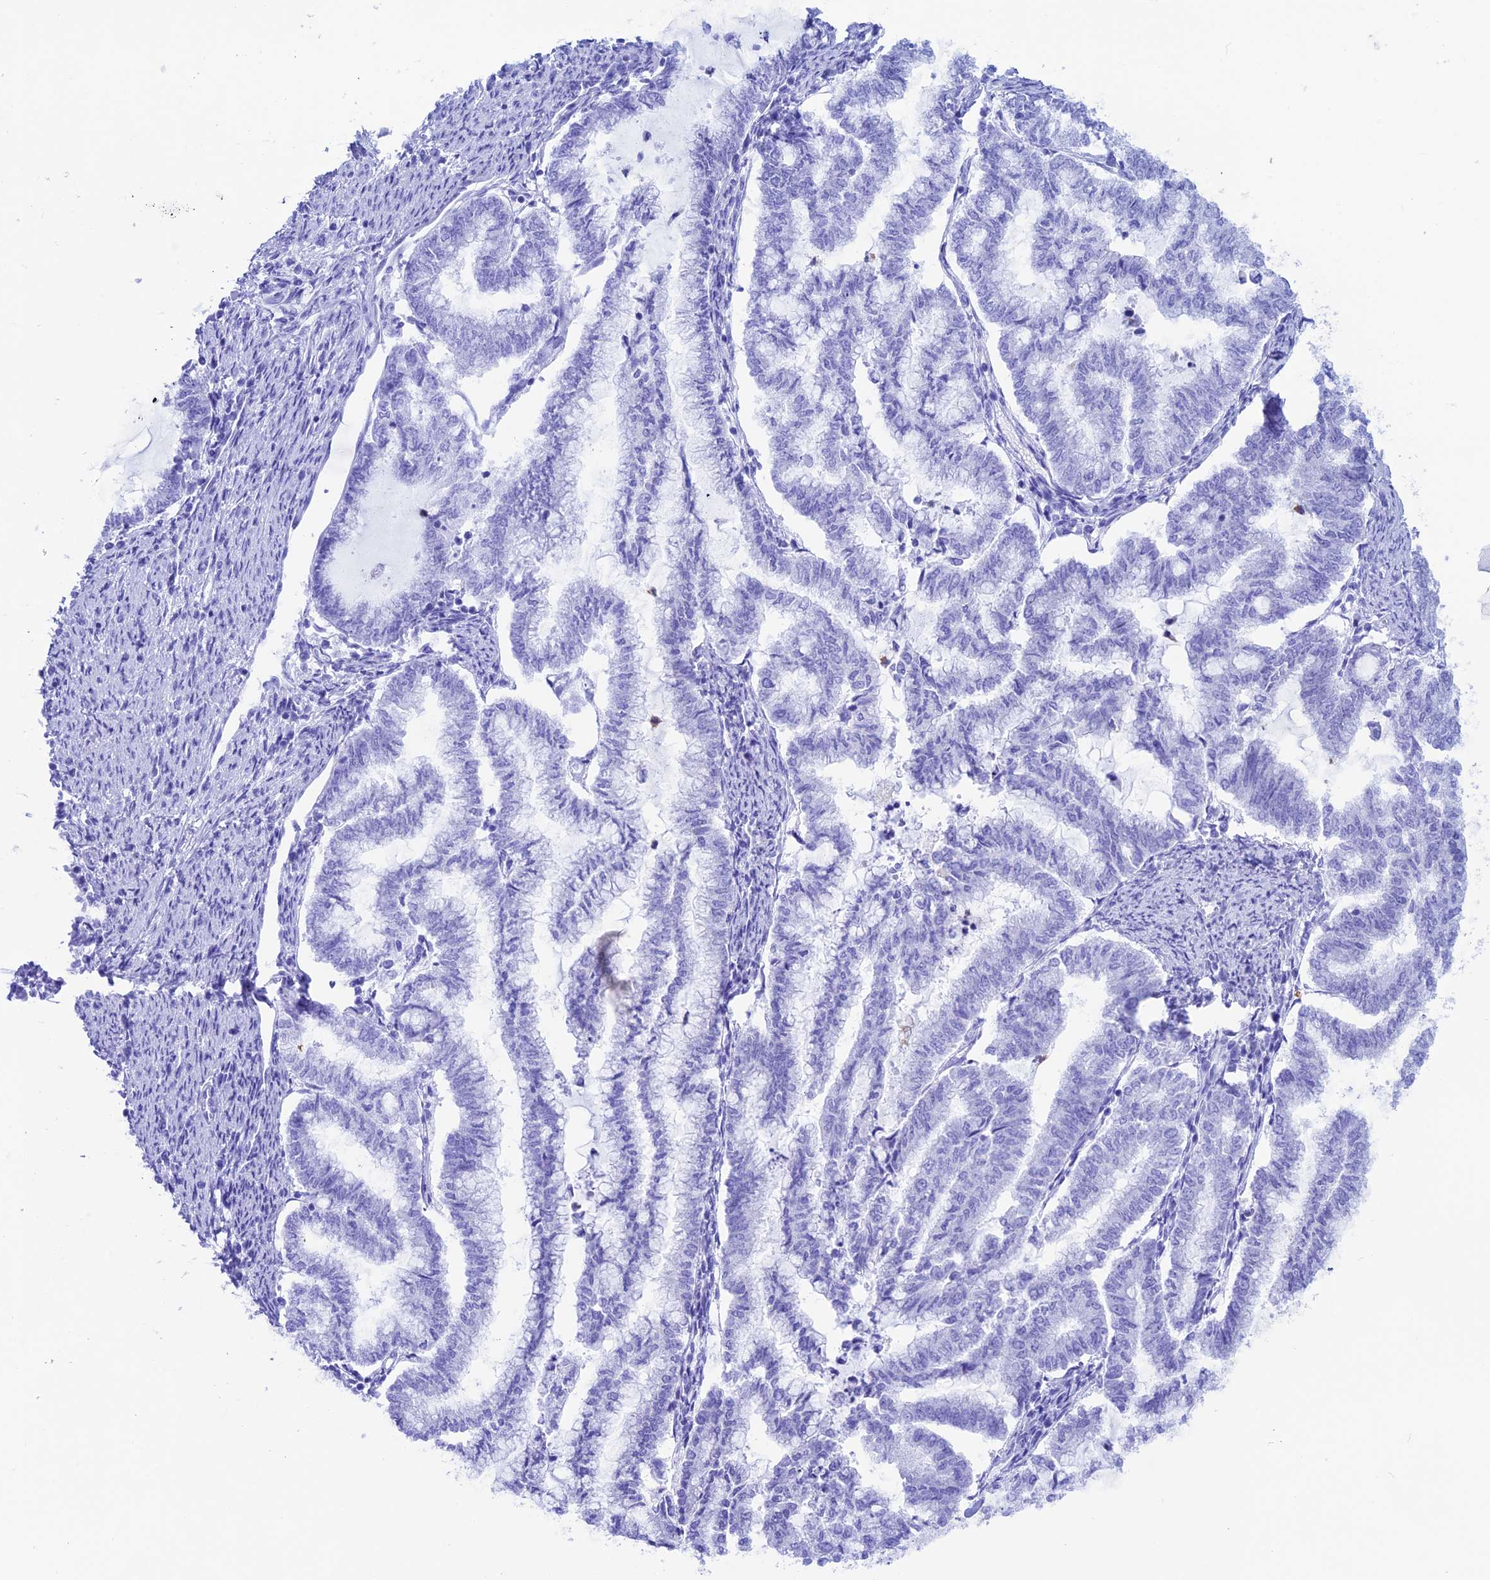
{"staining": {"intensity": "negative", "quantity": "none", "location": "none"}, "tissue": "endometrial cancer", "cell_type": "Tumor cells", "image_type": "cancer", "snomed": [{"axis": "morphology", "description": "Adenocarcinoma, NOS"}, {"axis": "topography", "description": "Endometrium"}], "caption": "IHC histopathology image of endometrial cancer (adenocarcinoma) stained for a protein (brown), which reveals no positivity in tumor cells. (DAB (3,3'-diaminobenzidine) immunohistochemistry with hematoxylin counter stain).", "gene": "COL6A6", "patient": {"sex": "female", "age": 79}}